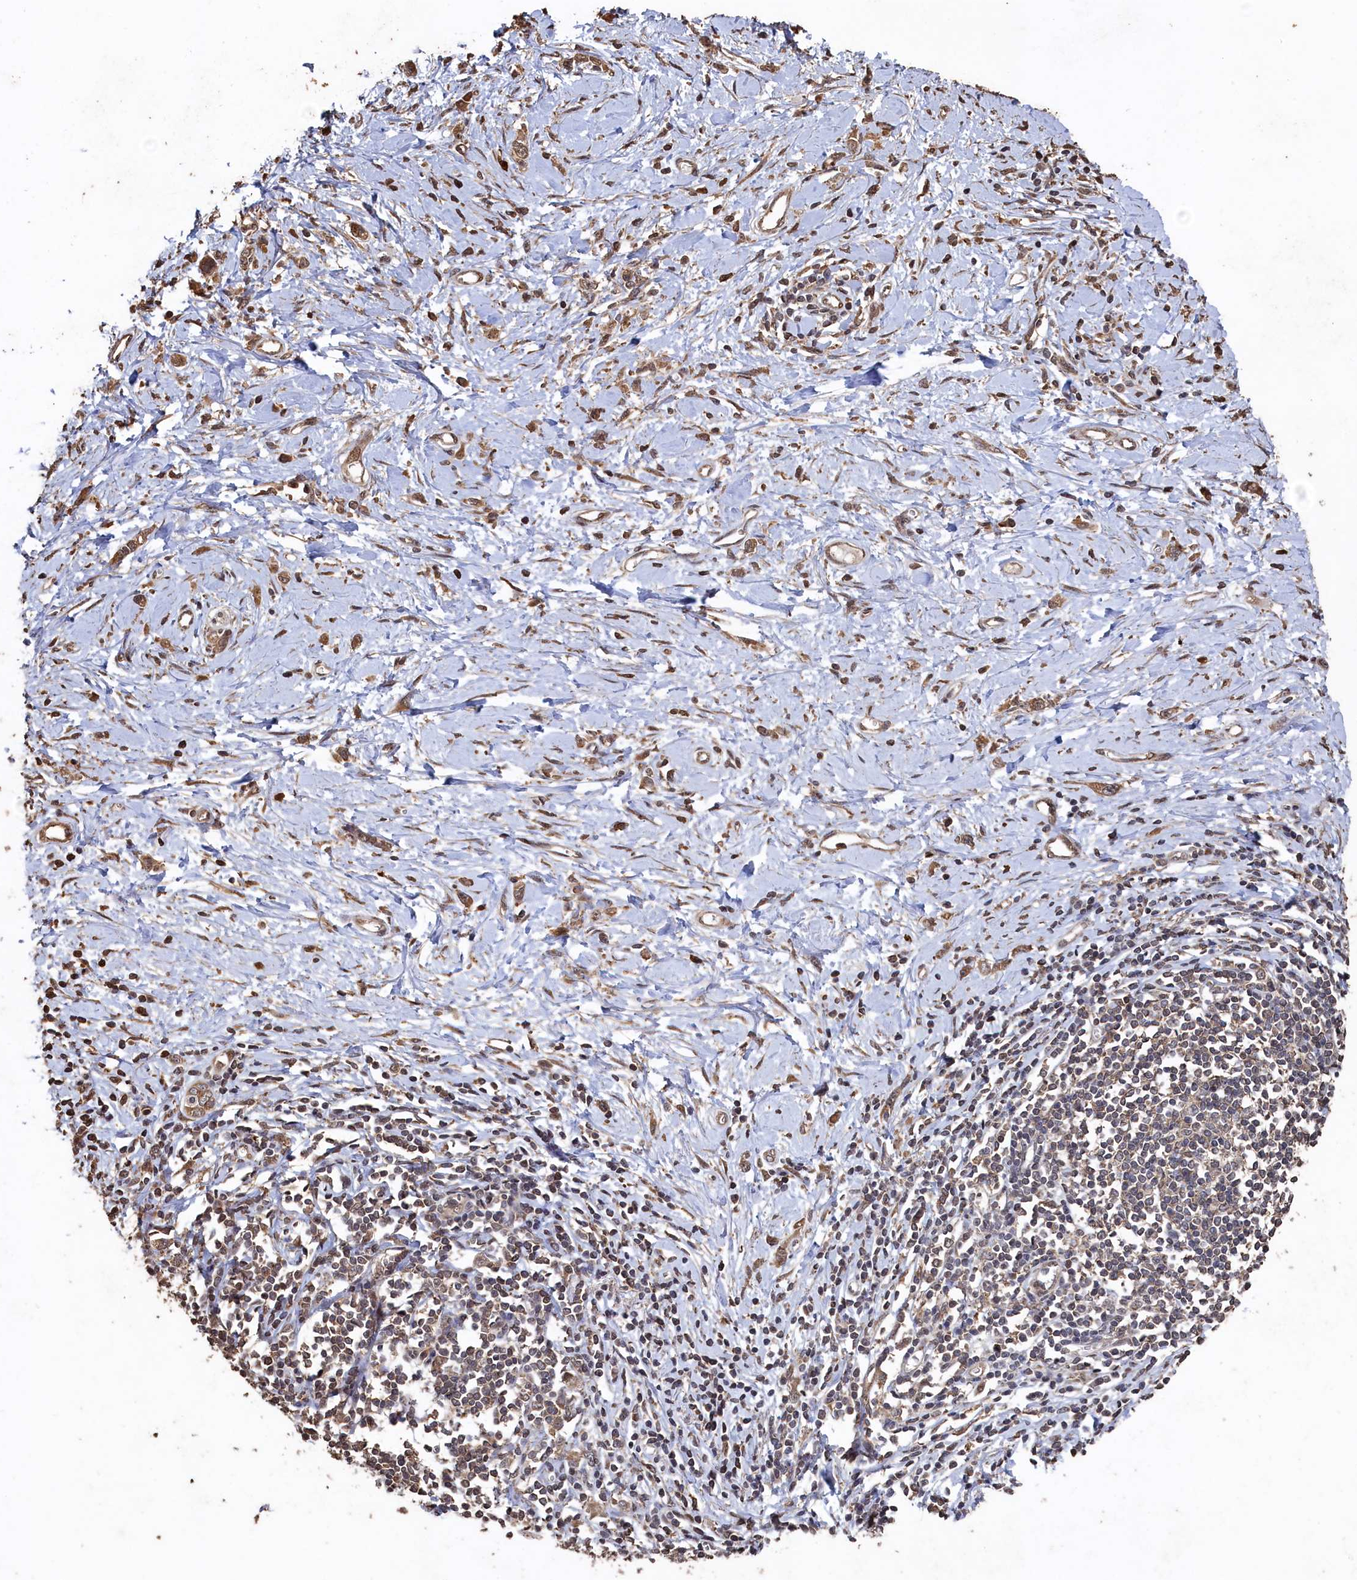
{"staining": {"intensity": "weak", "quantity": "25%-75%", "location": "cytoplasmic/membranous"}, "tissue": "stomach cancer", "cell_type": "Tumor cells", "image_type": "cancer", "snomed": [{"axis": "morphology", "description": "Adenocarcinoma, NOS"}, {"axis": "topography", "description": "Stomach"}], "caption": "Protein expression analysis of human stomach cancer (adenocarcinoma) reveals weak cytoplasmic/membranous staining in approximately 25%-75% of tumor cells. (IHC, brightfield microscopy, high magnification).", "gene": "PIGN", "patient": {"sex": "female", "age": 76}}